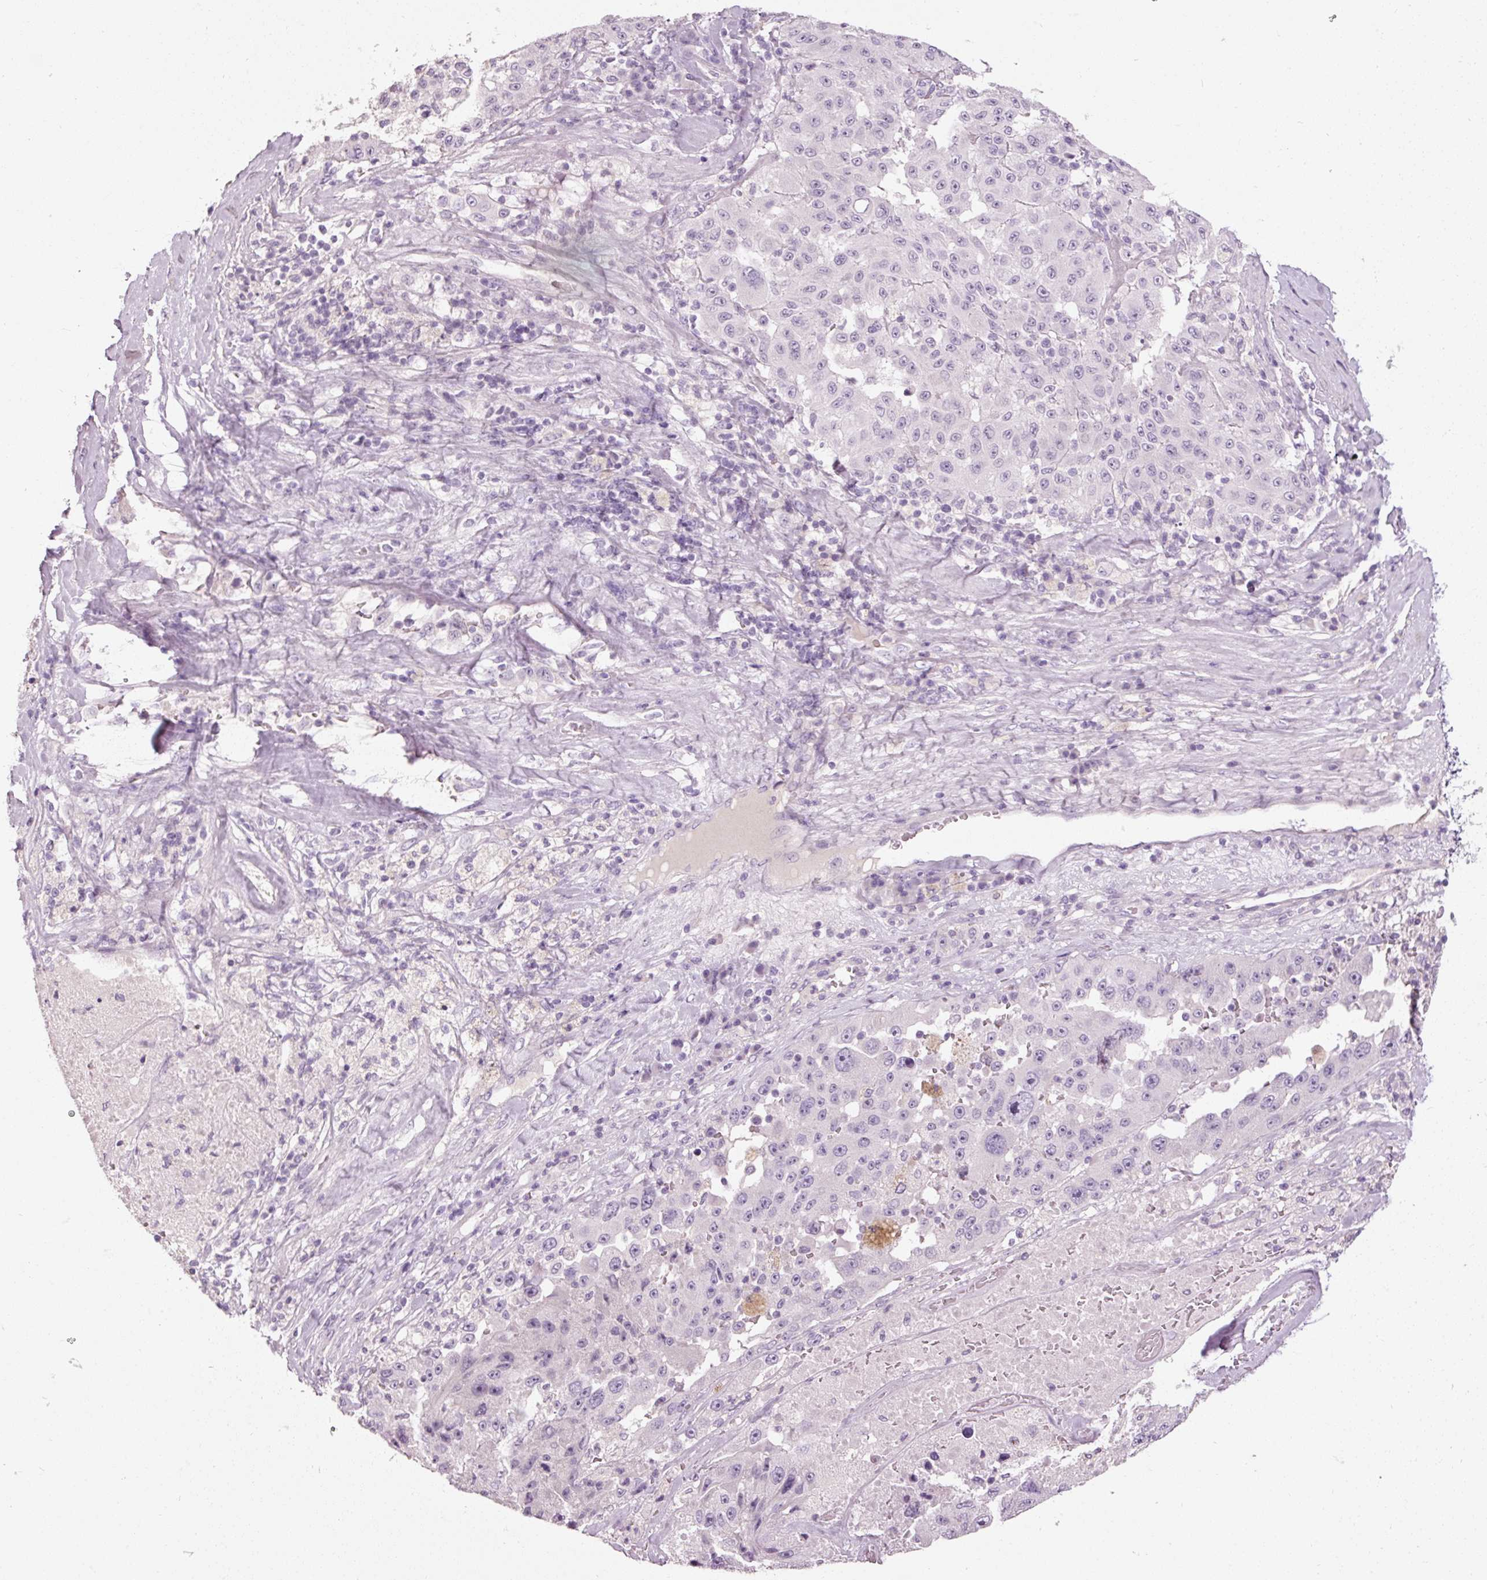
{"staining": {"intensity": "negative", "quantity": "none", "location": "none"}, "tissue": "melanoma", "cell_type": "Tumor cells", "image_type": "cancer", "snomed": [{"axis": "morphology", "description": "Malignant melanoma, Metastatic site"}, {"axis": "topography", "description": "Lymph node"}], "caption": "High magnification brightfield microscopy of melanoma stained with DAB (brown) and counterstained with hematoxylin (blue): tumor cells show no significant expression.", "gene": "MUC5AC", "patient": {"sex": "male", "age": 62}}